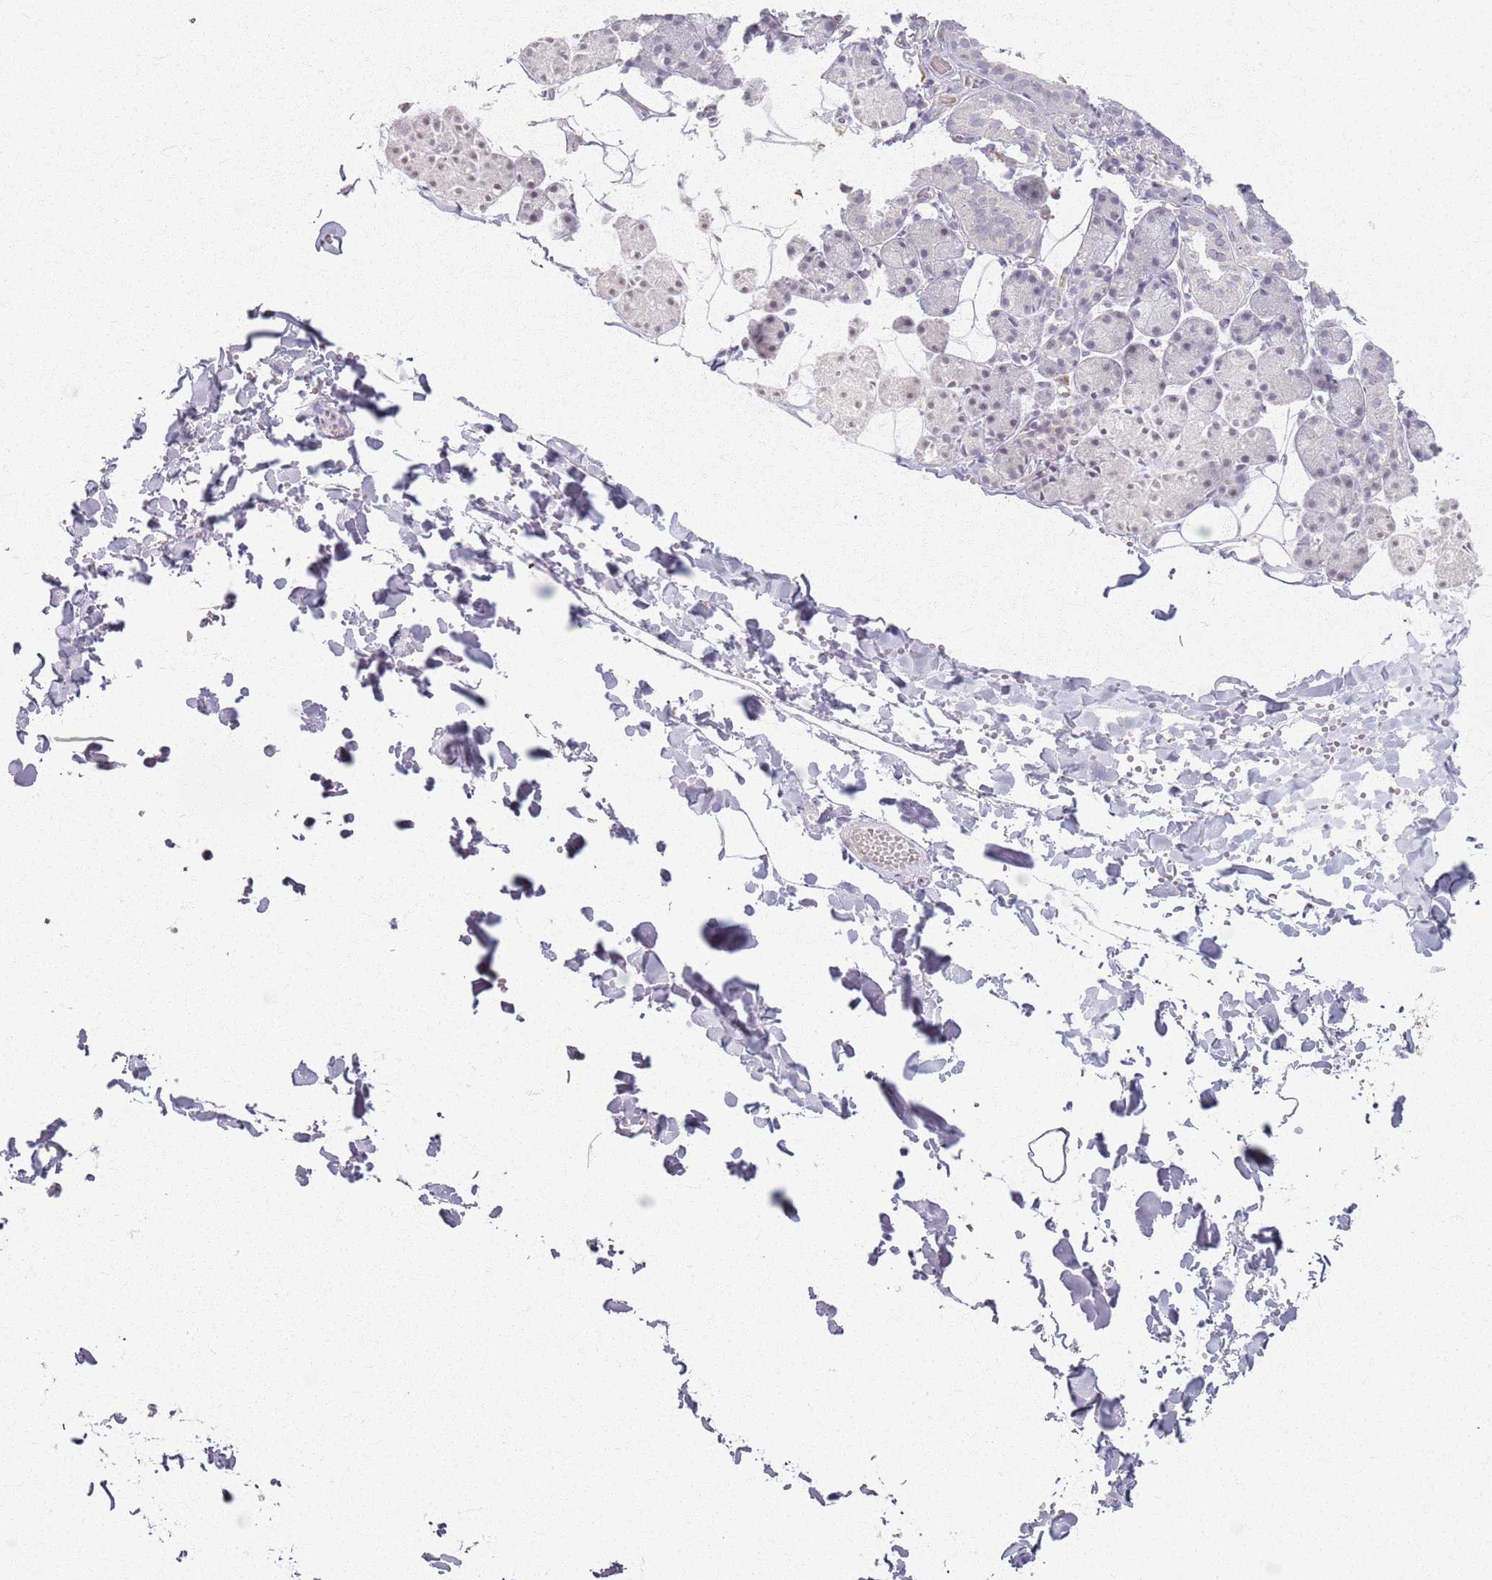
{"staining": {"intensity": "negative", "quantity": "none", "location": "none"}, "tissue": "salivary gland", "cell_type": "Glandular cells", "image_type": "normal", "snomed": [{"axis": "morphology", "description": "Normal tissue, NOS"}, {"axis": "topography", "description": "Salivary gland"}], "caption": "An image of human salivary gland is negative for staining in glandular cells. (DAB IHC with hematoxylin counter stain).", "gene": "CRIPT", "patient": {"sex": "female", "age": 33}}